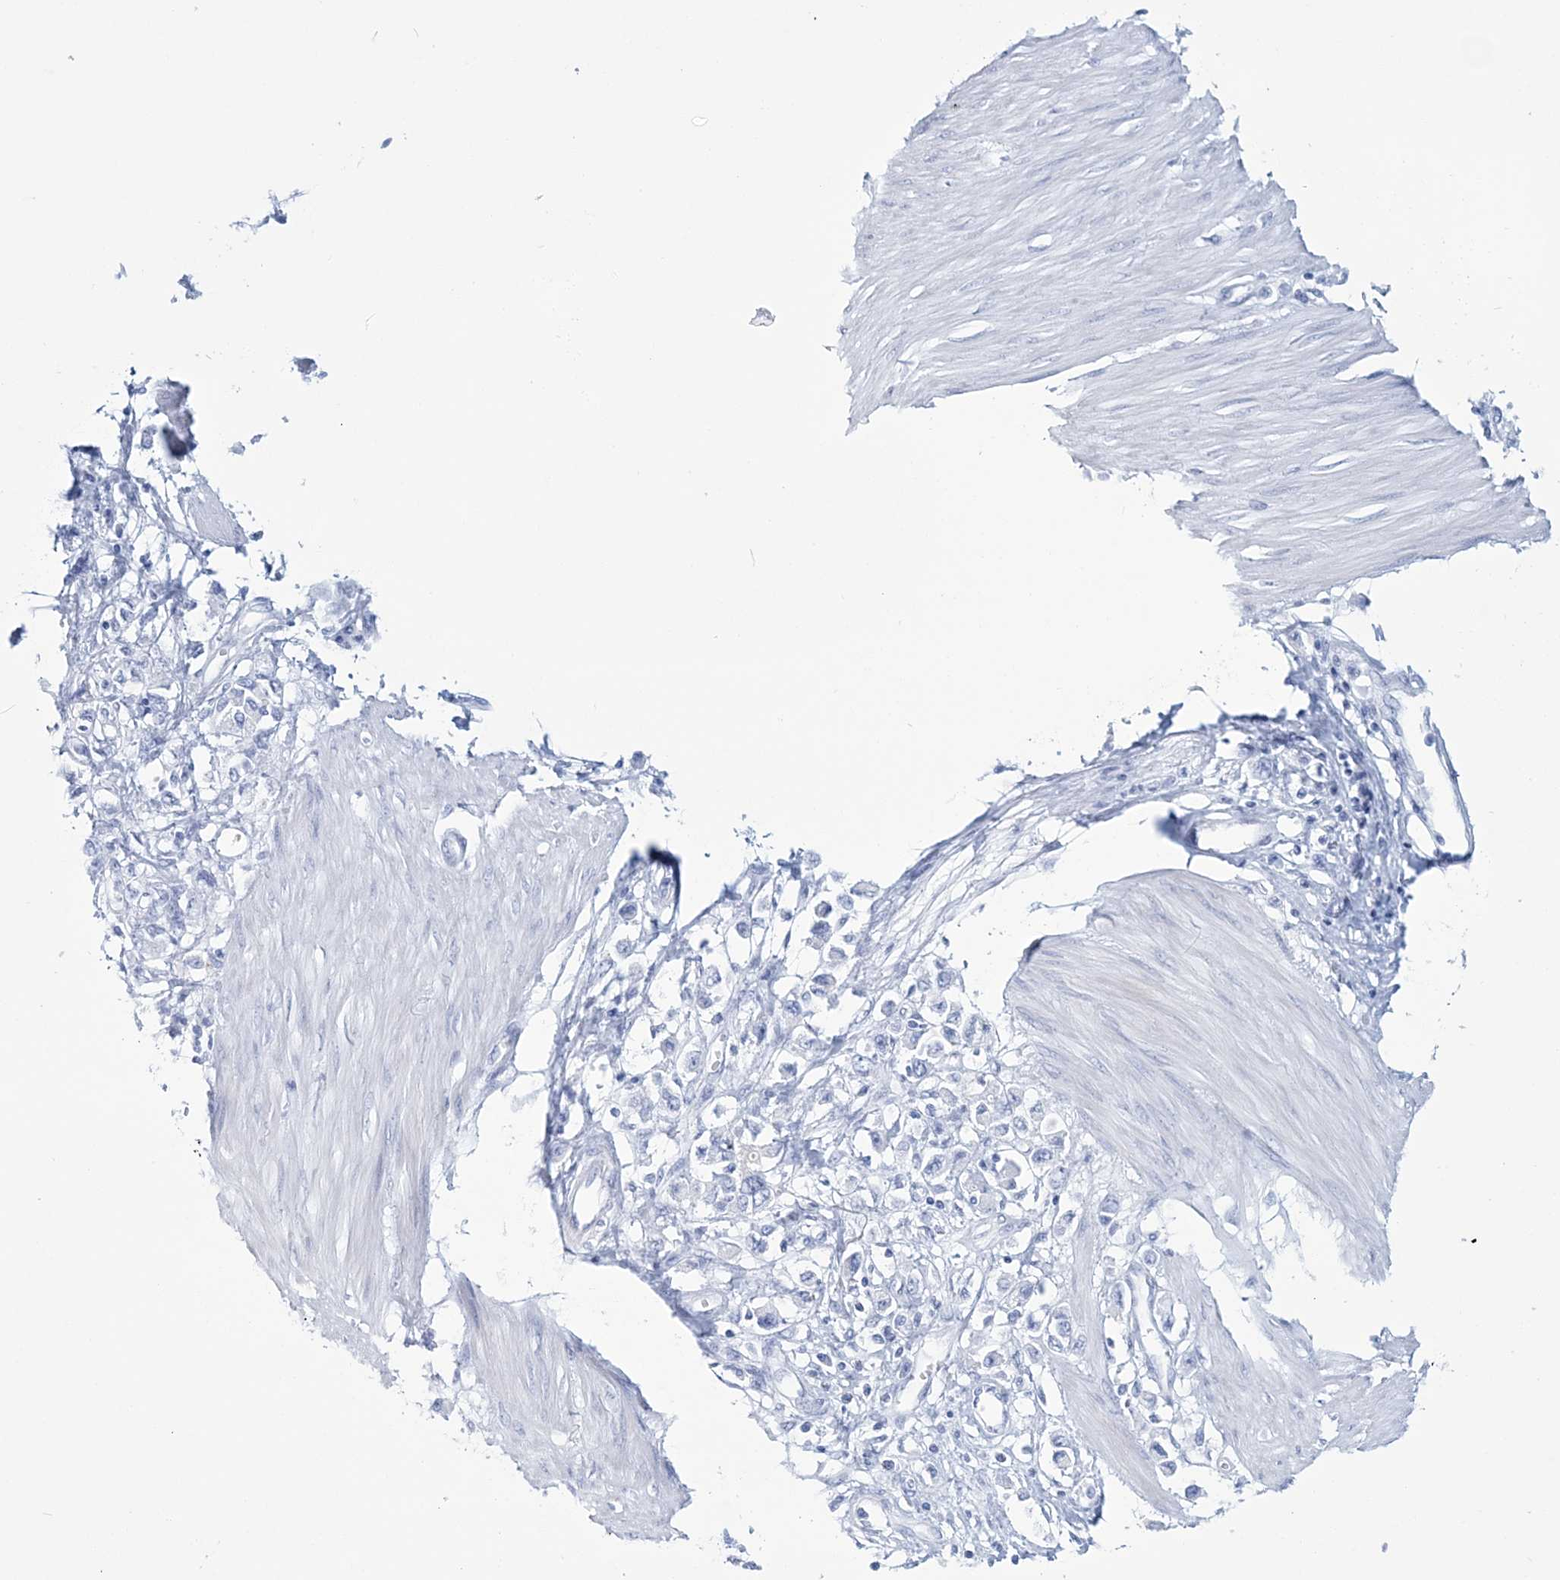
{"staining": {"intensity": "negative", "quantity": "none", "location": "none"}, "tissue": "stomach cancer", "cell_type": "Tumor cells", "image_type": "cancer", "snomed": [{"axis": "morphology", "description": "Adenocarcinoma, NOS"}, {"axis": "topography", "description": "Stomach"}], "caption": "Immunohistochemical staining of human stomach cancer (adenocarcinoma) reveals no significant expression in tumor cells. (Brightfield microscopy of DAB (3,3'-diaminobenzidine) immunohistochemistry (IHC) at high magnification).", "gene": "DPCD", "patient": {"sex": "female", "age": 76}}